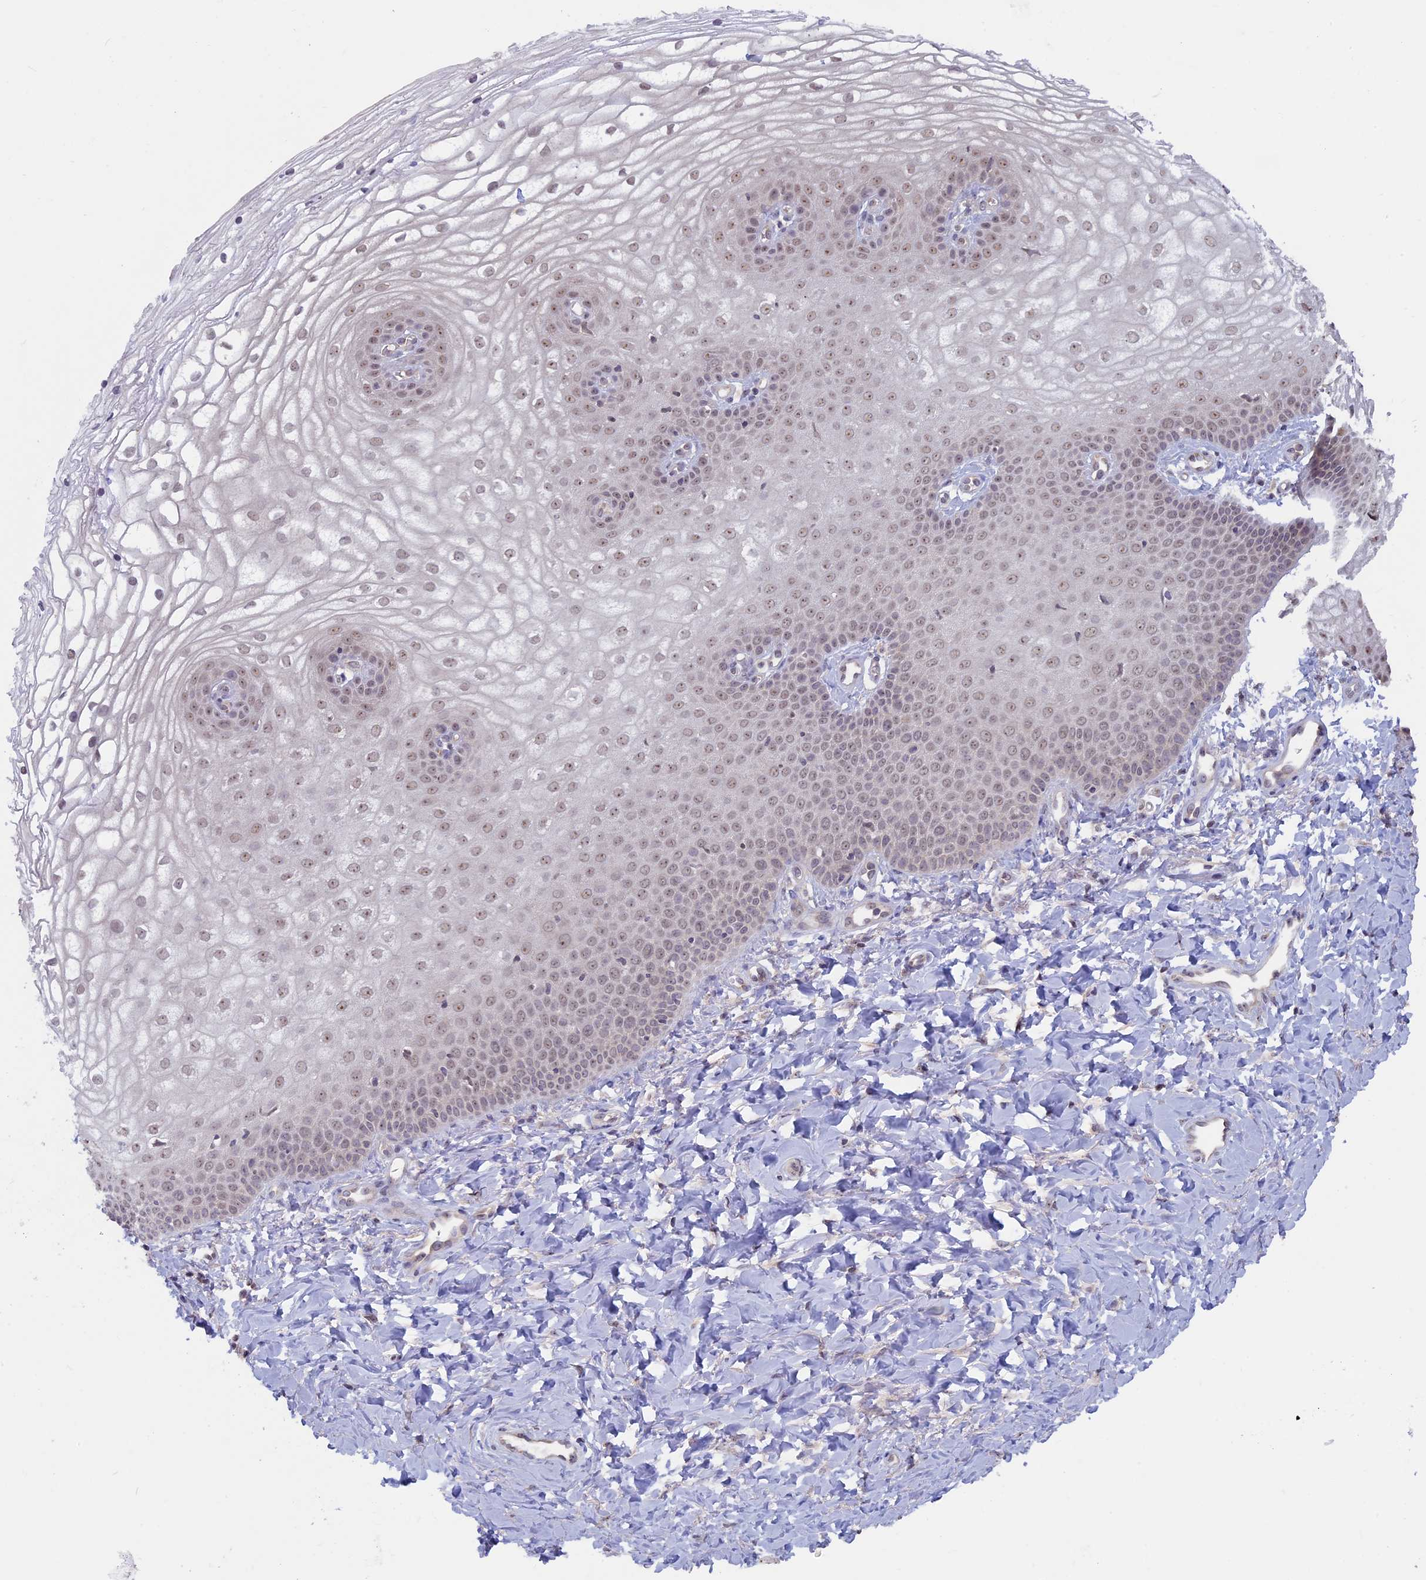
{"staining": {"intensity": "moderate", "quantity": "25%-75%", "location": "nuclear"}, "tissue": "vagina", "cell_type": "Squamous epithelial cells", "image_type": "normal", "snomed": [{"axis": "morphology", "description": "Normal tissue, NOS"}, {"axis": "topography", "description": "Vagina"}], "caption": "IHC (DAB) staining of benign vagina reveals moderate nuclear protein positivity in approximately 25%-75% of squamous epithelial cells. The protein of interest is stained brown, and the nuclei are stained in blue (DAB IHC with brightfield microscopy, high magnification).", "gene": "SPIRE1", "patient": {"sex": "female", "age": 68}}